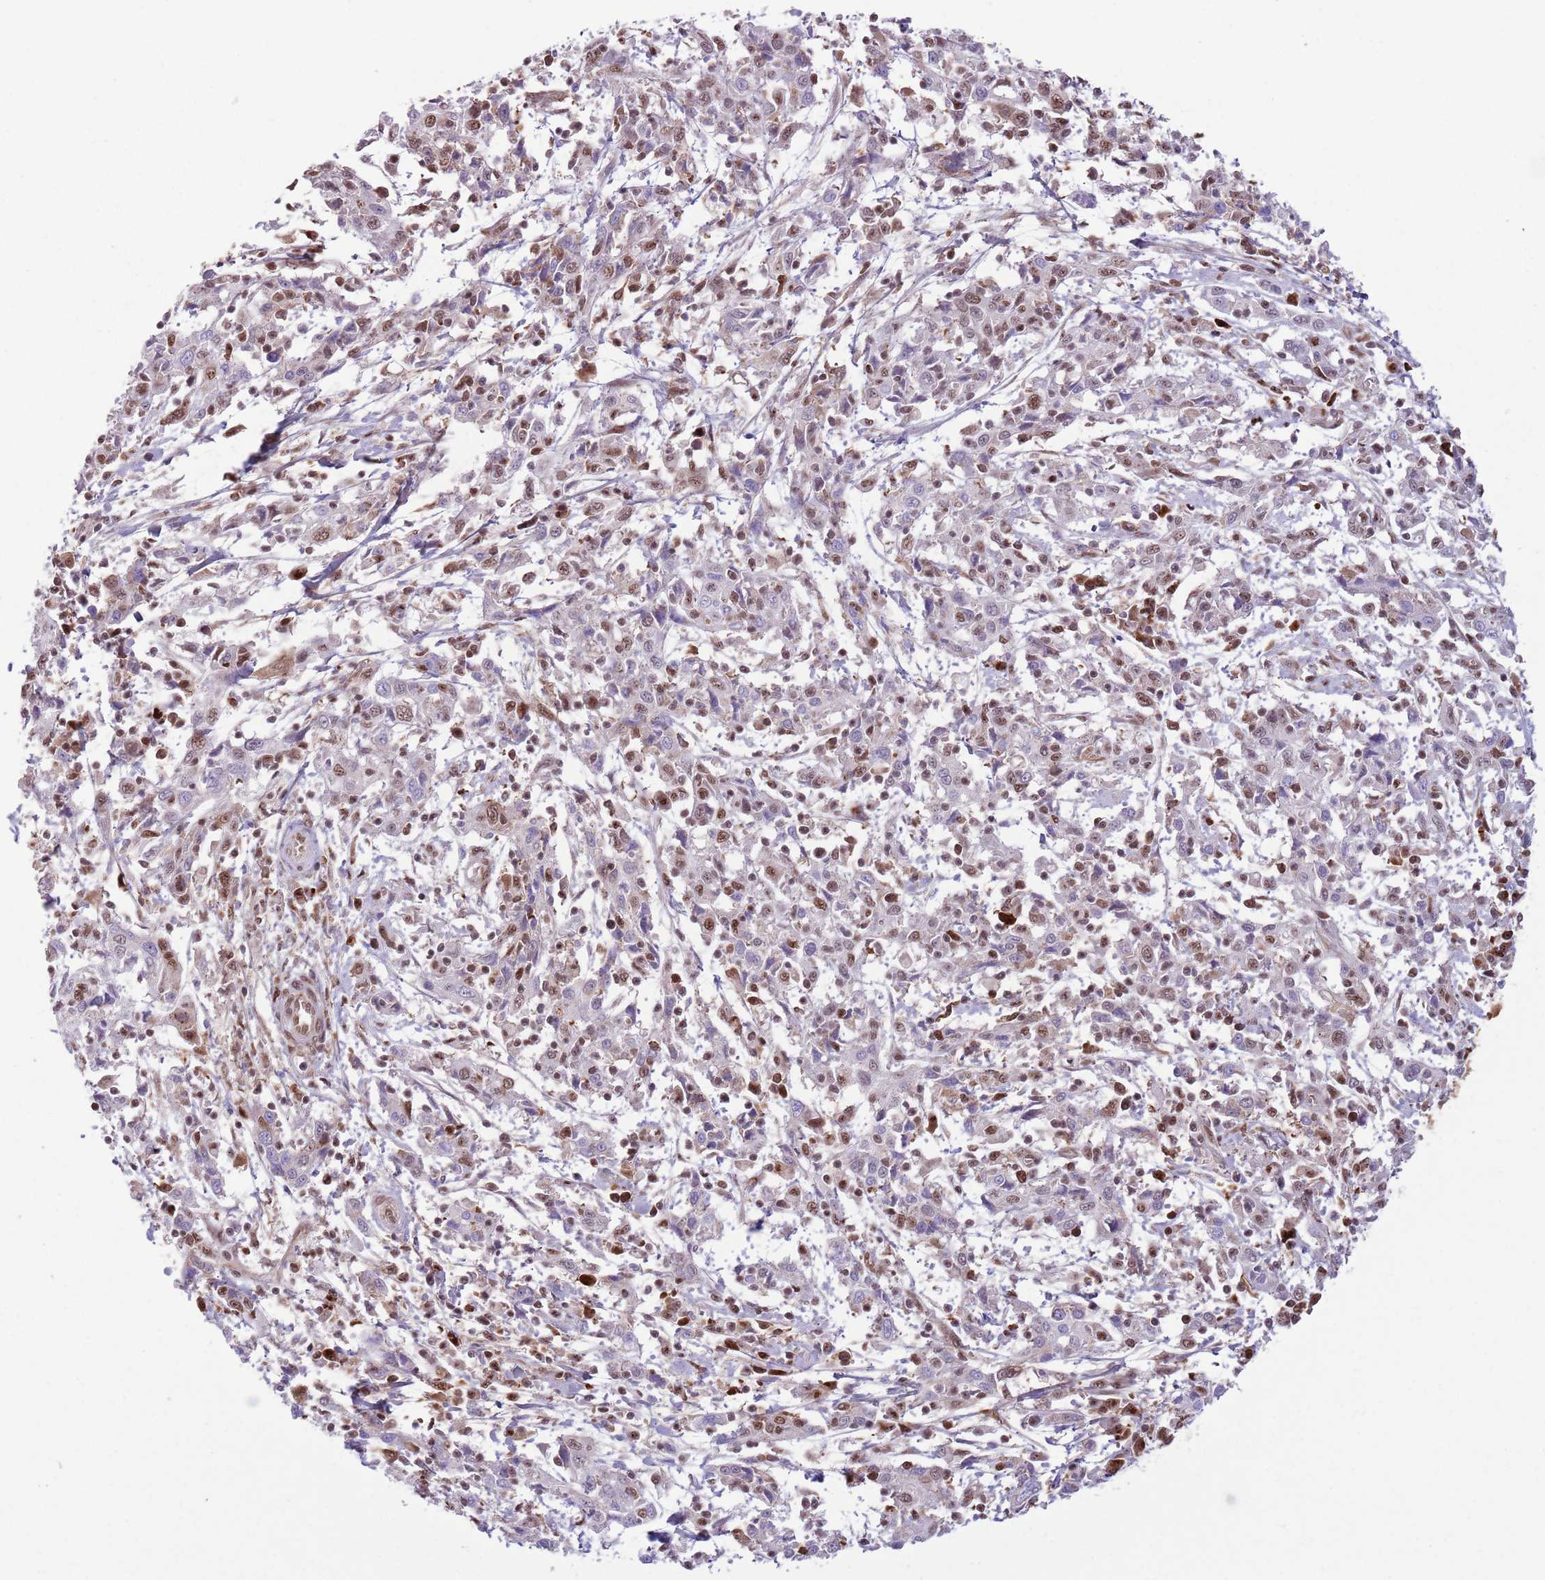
{"staining": {"intensity": "moderate", "quantity": ">75%", "location": "nuclear"}, "tissue": "cervical cancer", "cell_type": "Tumor cells", "image_type": "cancer", "snomed": [{"axis": "morphology", "description": "Squamous cell carcinoma, NOS"}, {"axis": "topography", "description": "Cervix"}], "caption": "The photomicrograph shows immunohistochemical staining of cervical cancer. There is moderate nuclear staining is seen in approximately >75% of tumor cells.", "gene": "SIPA1L3", "patient": {"sex": "female", "age": 46}}